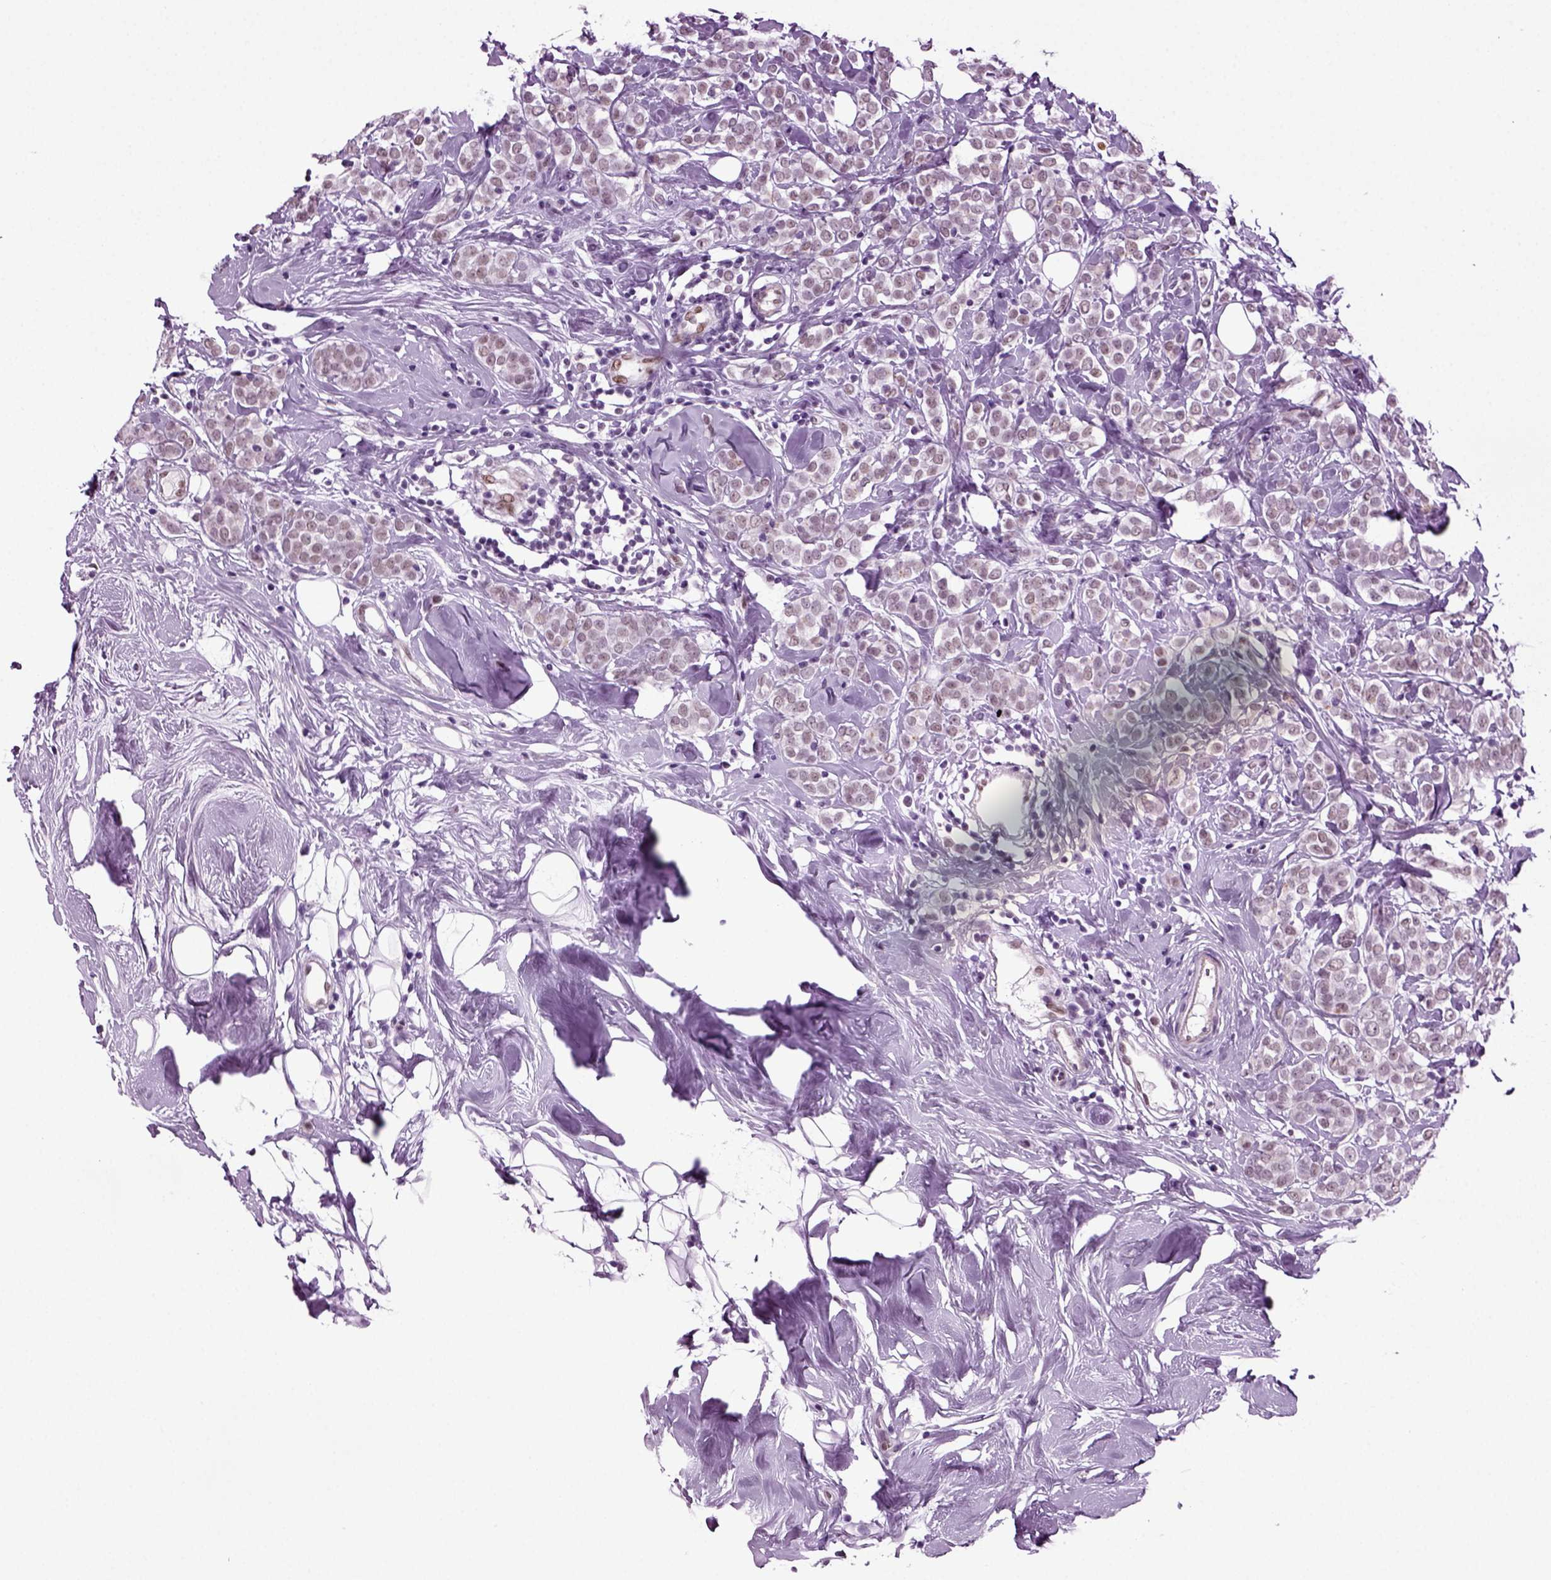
{"staining": {"intensity": "weak", "quantity": ">75%", "location": "nuclear"}, "tissue": "breast cancer", "cell_type": "Tumor cells", "image_type": "cancer", "snomed": [{"axis": "morphology", "description": "Lobular carcinoma"}, {"axis": "topography", "description": "Breast"}], "caption": "Brown immunohistochemical staining in breast lobular carcinoma demonstrates weak nuclear expression in approximately >75% of tumor cells. (Stains: DAB (3,3'-diaminobenzidine) in brown, nuclei in blue, Microscopy: brightfield microscopy at high magnification).", "gene": "RFX3", "patient": {"sex": "female", "age": 49}}